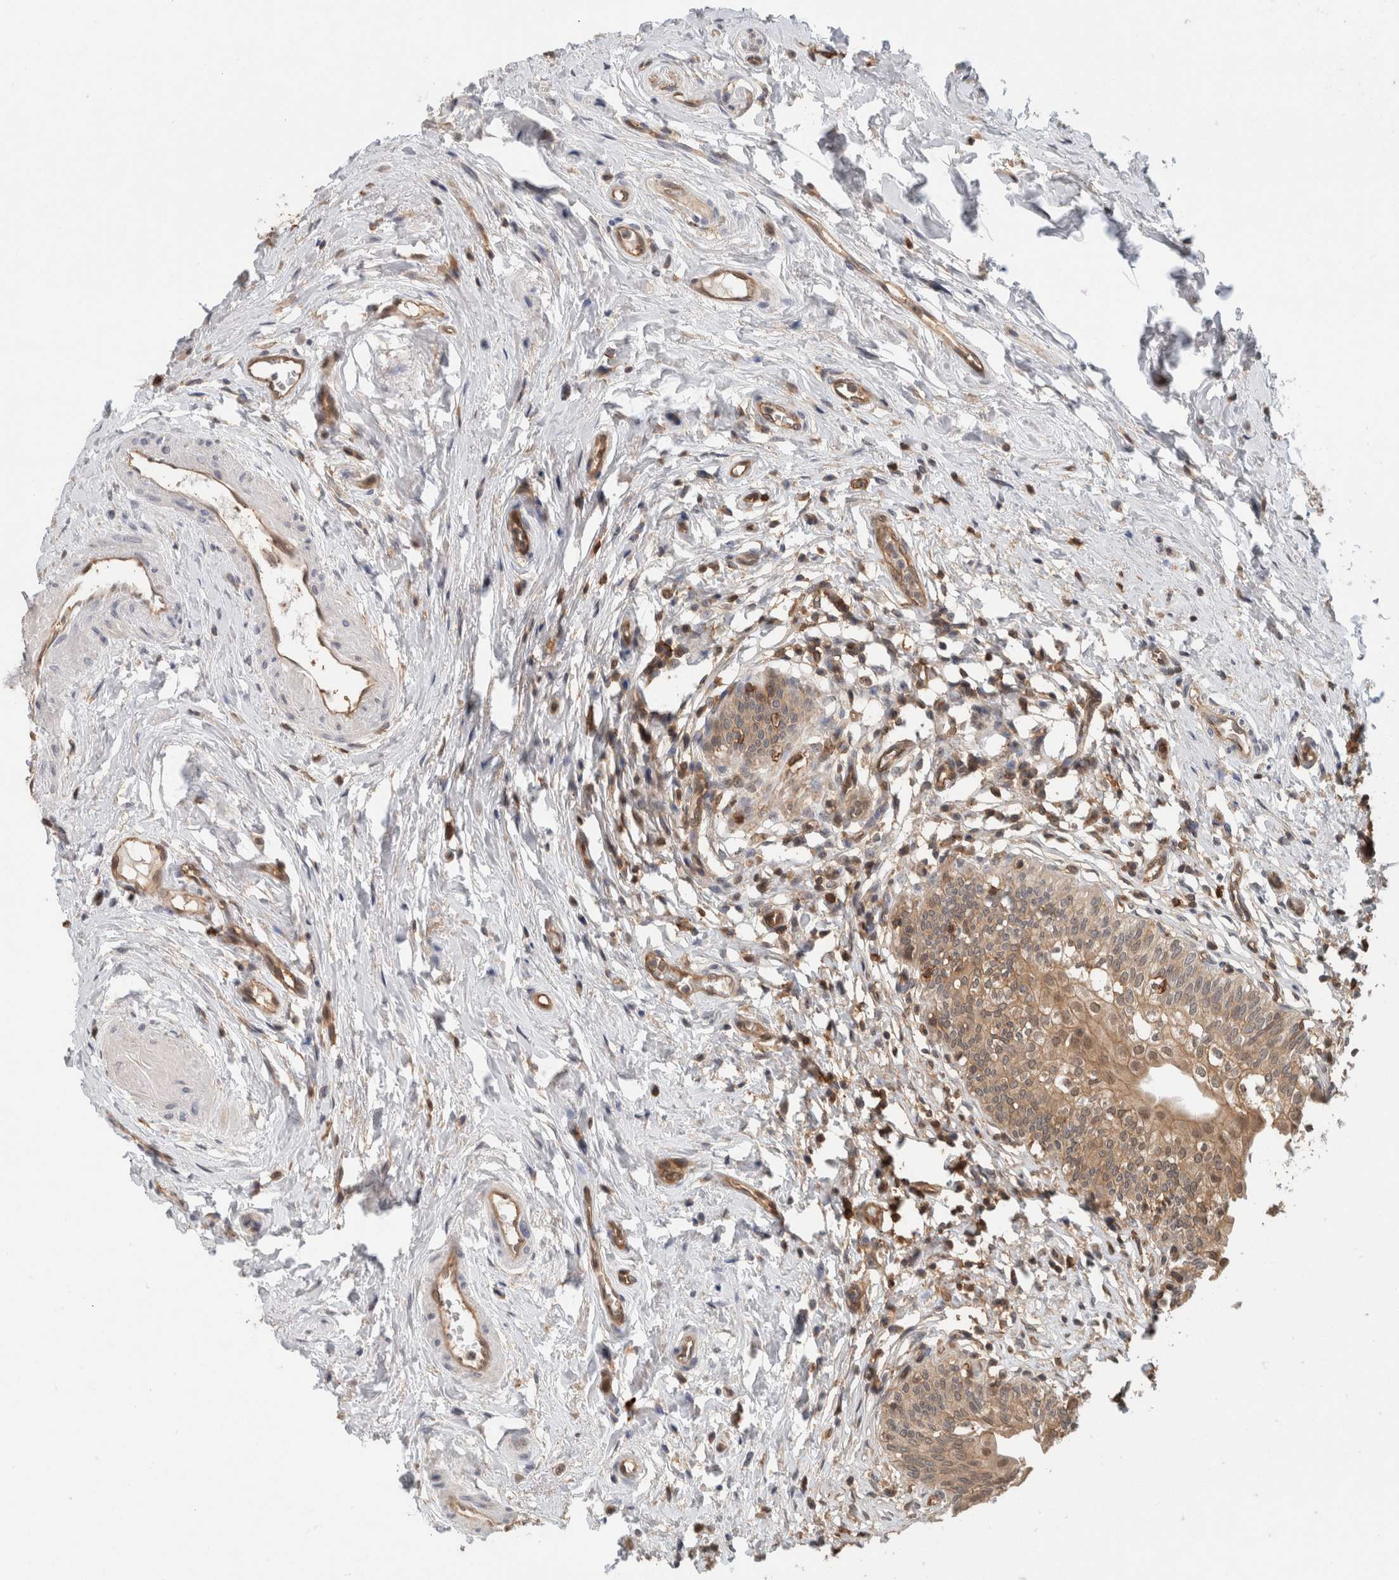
{"staining": {"intensity": "moderate", "quantity": ">75%", "location": "cytoplasmic/membranous,nuclear"}, "tissue": "urinary bladder", "cell_type": "Urothelial cells", "image_type": "normal", "snomed": [{"axis": "morphology", "description": "Normal tissue, NOS"}, {"axis": "topography", "description": "Urinary bladder"}], "caption": "Immunohistochemistry photomicrograph of benign urinary bladder: urinary bladder stained using immunohistochemistry demonstrates medium levels of moderate protein expression localized specifically in the cytoplasmic/membranous,nuclear of urothelial cells, appearing as a cytoplasmic/membranous,nuclear brown color.", "gene": "PFDN4", "patient": {"sex": "male", "age": 83}}